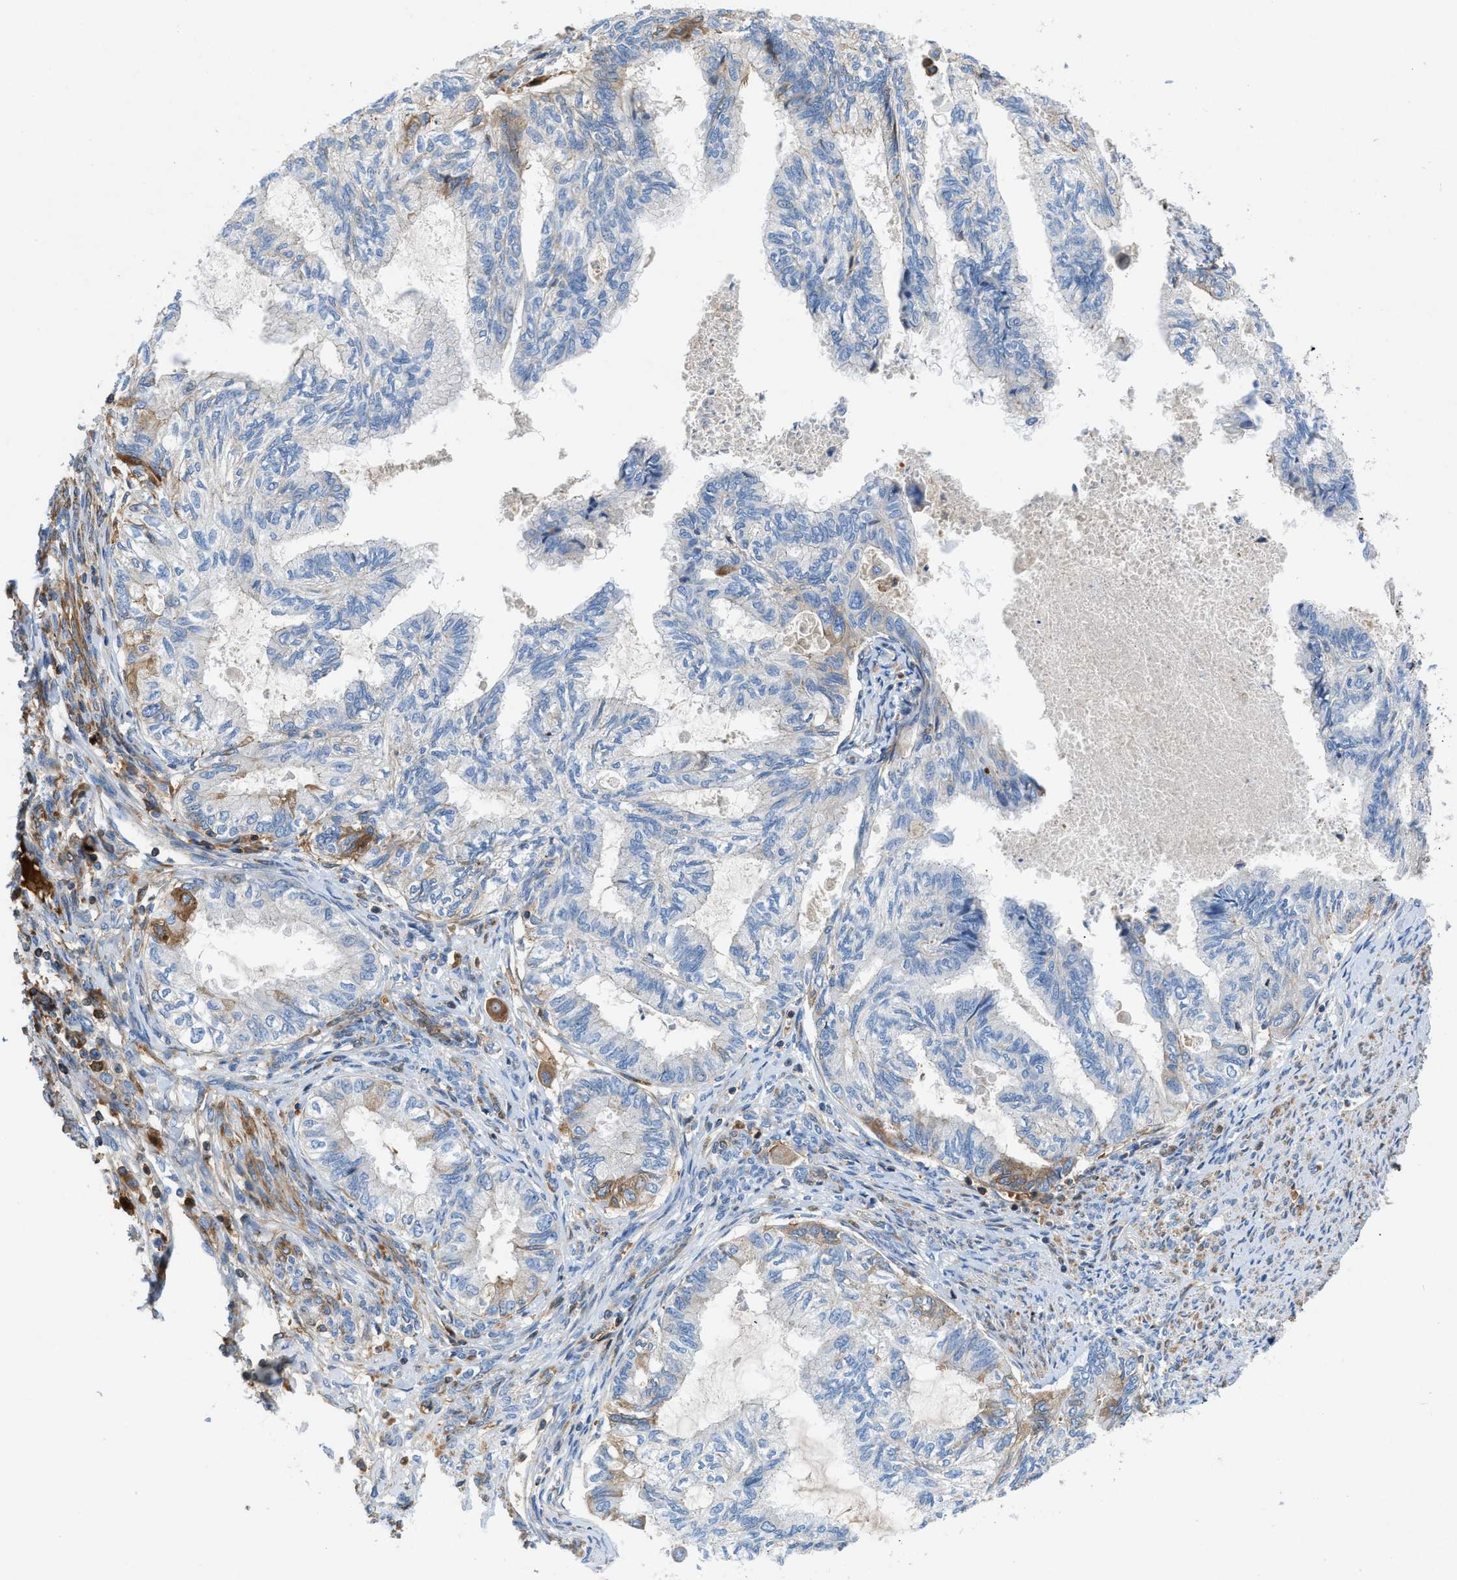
{"staining": {"intensity": "moderate", "quantity": "<25%", "location": "cytoplasmic/membranous"}, "tissue": "cervical cancer", "cell_type": "Tumor cells", "image_type": "cancer", "snomed": [{"axis": "morphology", "description": "Normal tissue, NOS"}, {"axis": "morphology", "description": "Adenocarcinoma, NOS"}, {"axis": "topography", "description": "Cervix"}, {"axis": "topography", "description": "Endometrium"}], "caption": "Moderate cytoplasmic/membranous positivity is present in approximately <25% of tumor cells in adenocarcinoma (cervical).", "gene": "ATP6V0D1", "patient": {"sex": "female", "age": 86}}